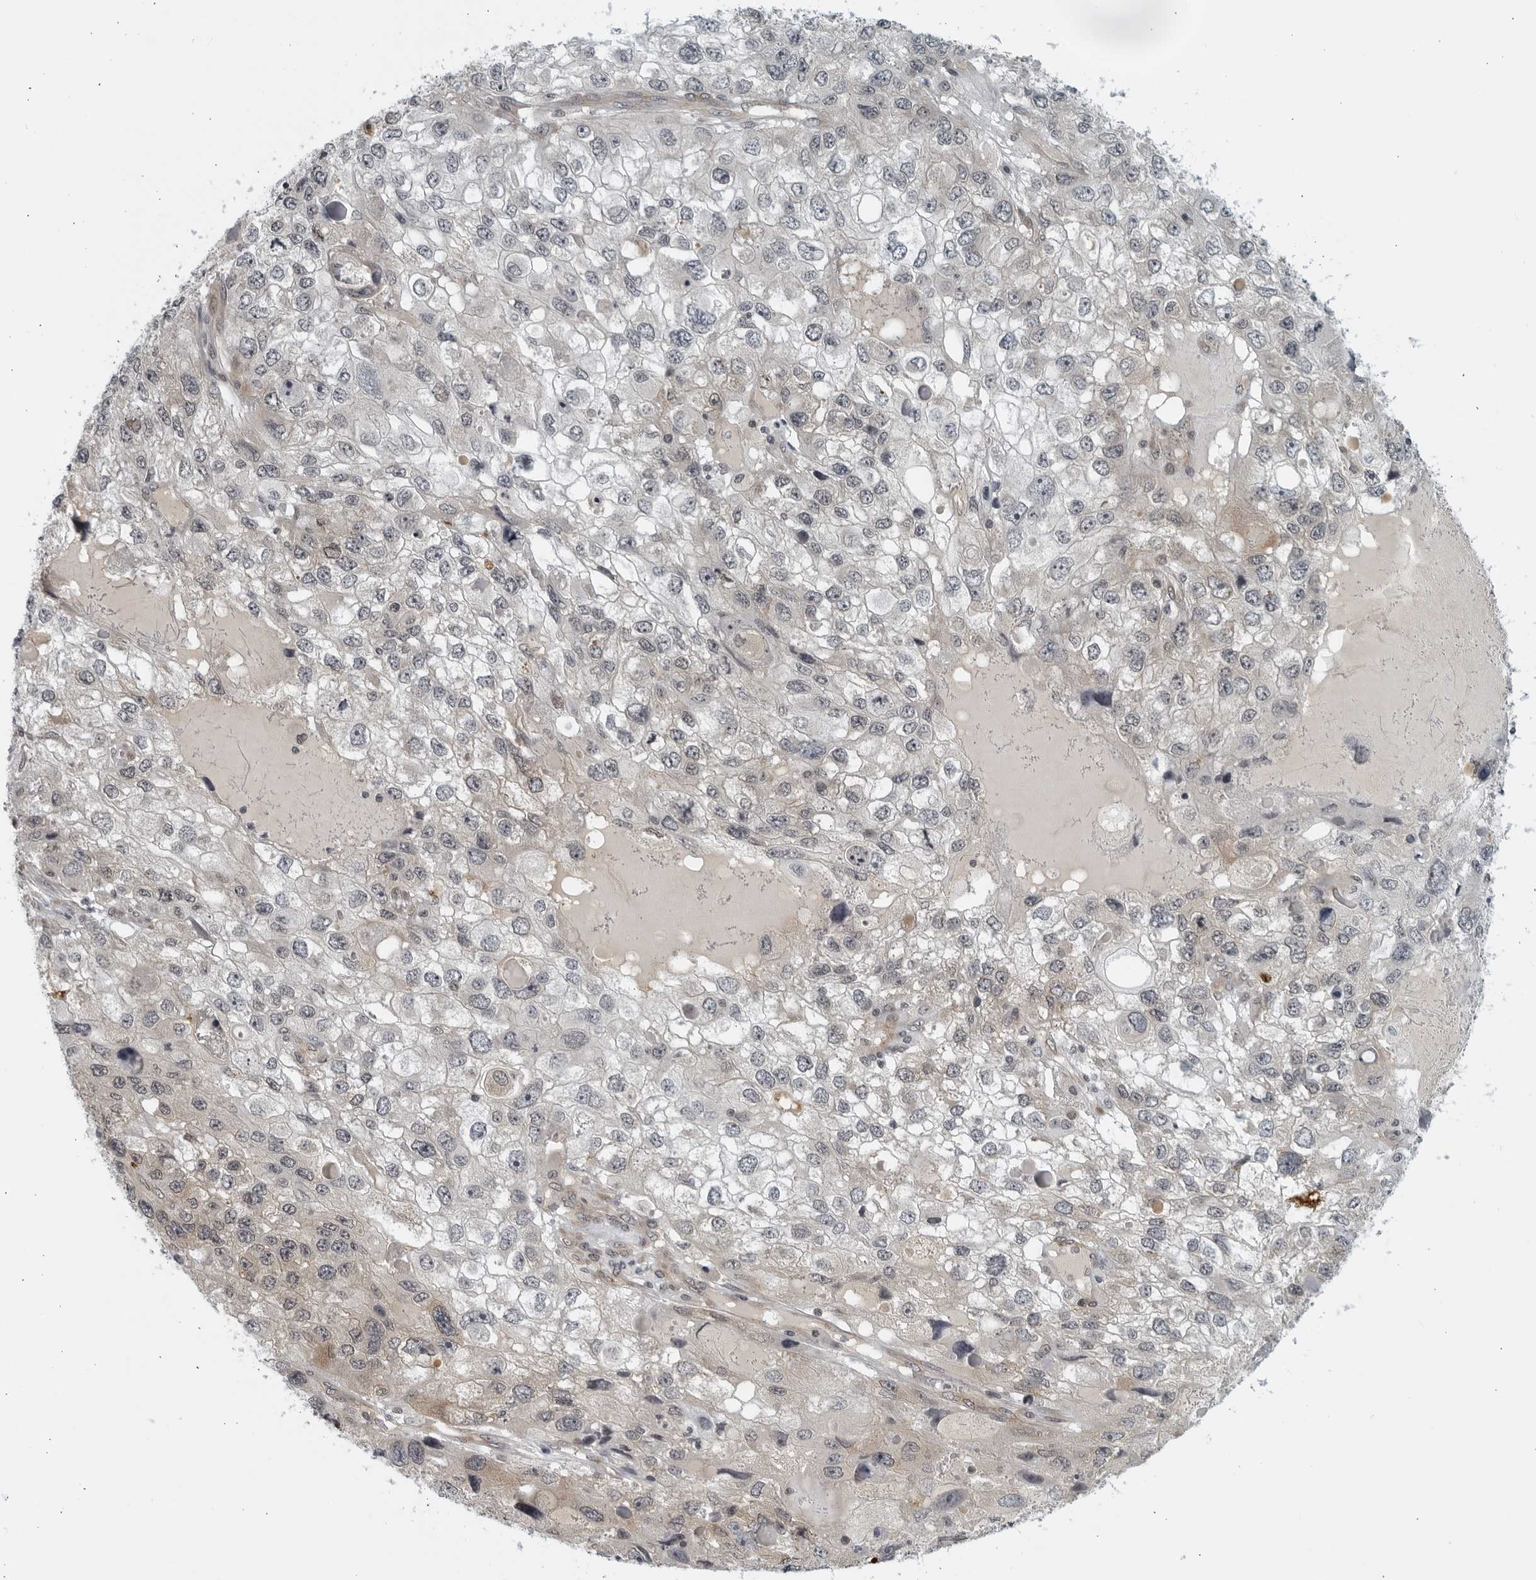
{"staining": {"intensity": "weak", "quantity": "<25%", "location": "nuclear"}, "tissue": "endometrial cancer", "cell_type": "Tumor cells", "image_type": "cancer", "snomed": [{"axis": "morphology", "description": "Adenocarcinoma, NOS"}, {"axis": "topography", "description": "Endometrium"}], "caption": "A photomicrograph of adenocarcinoma (endometrial) stained for a protein exhibits no brown staining in tumor cells. Brightfield microscopy of immunohistochemistry stained with DAB (brown) and hematoxylin (blue), captured at high magnification.", "gene": "RC3H1", "patient": {"sex": "female", "age": 49}}